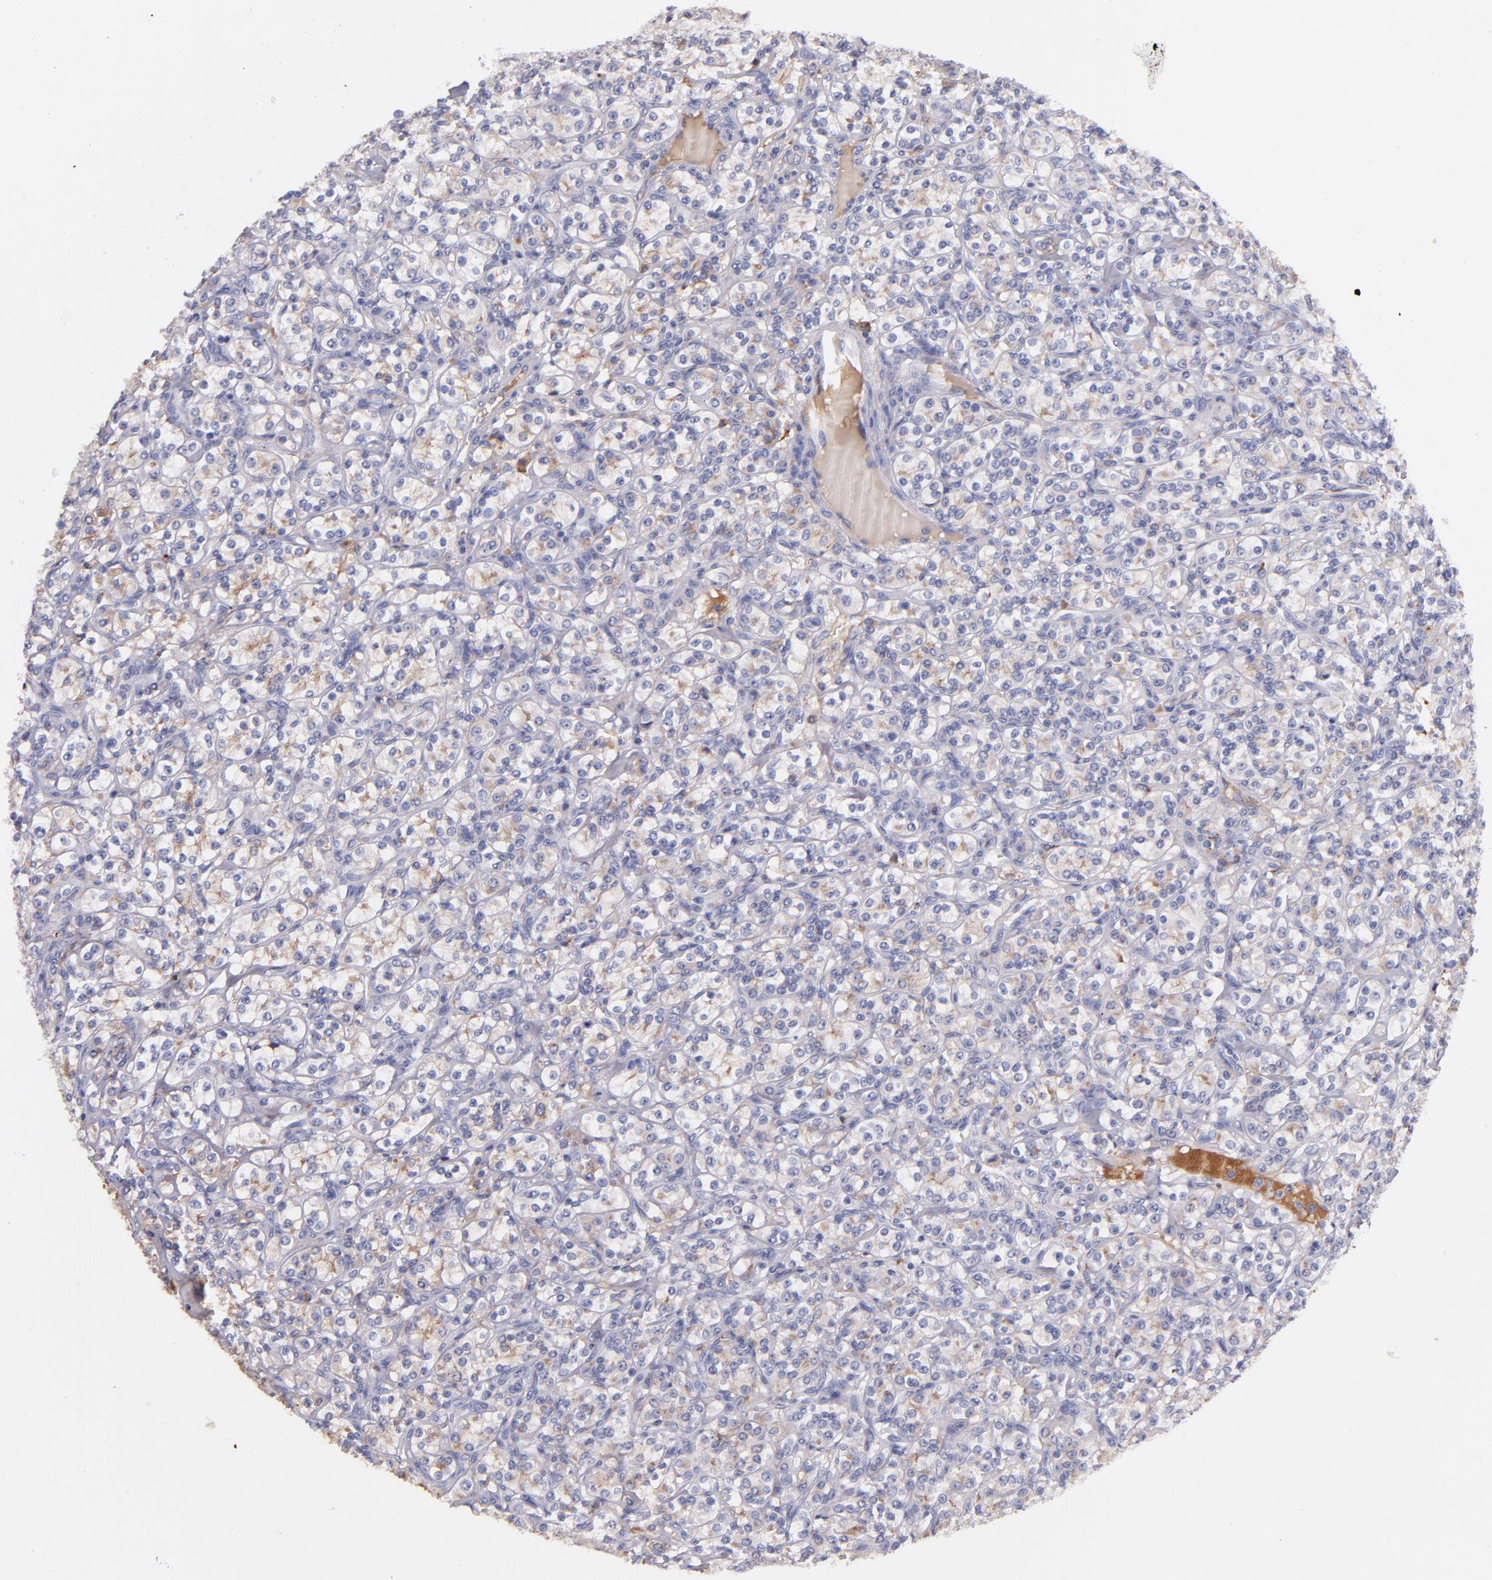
{"staining": {"intensity": "weak", "quantity": ">75%", "location": "cytoplasmic/membranous"}, "tissue": "renal cancer", "cell_type": "Tumor cells", "image_type": "cancer", "snomed": [{"axis": "morphology", "description": "Adenocarcinoma, NOS"}, {"axis": "topography", "description": "Kidney"}], "caption": "Immunohistochemical staining of human renal cancer (adenocarcinoma) shows low levels of weak cytoplasmic/membranous positivity in about >75% of tumor cells.", "gene": "KNG1", "patient": {"sex": "male", "age": 77}}